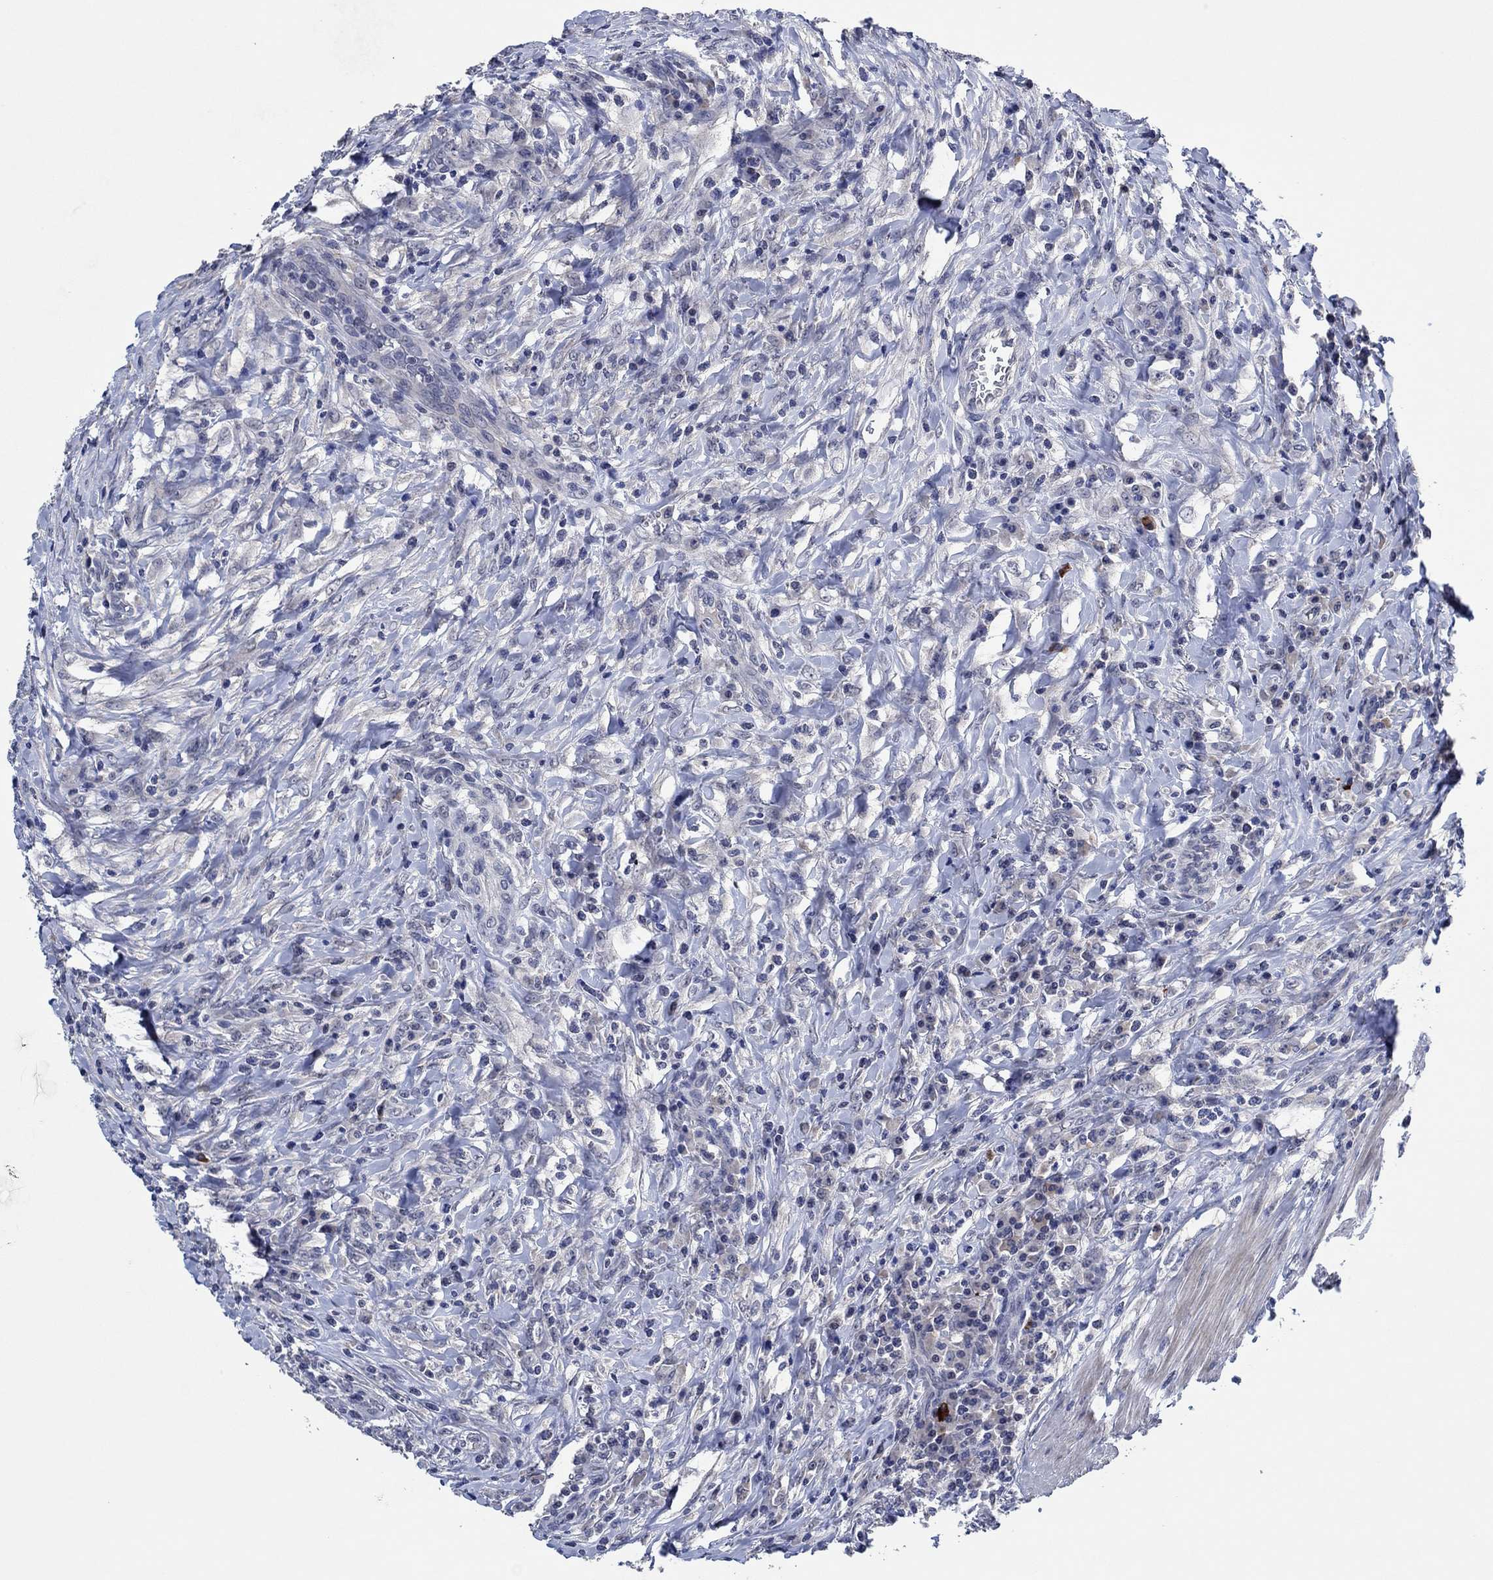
{"staining": {"intensity": "negative", "quantity": "none", "location": "none"}, "tissue": "colorectal cancer", "cell_type": "Tumor cells", "image_type": "cancer", "snomed": [{"axis": "morphology", "description": "Adenocarcinoma, NOS"}, {"axis": "topography", "description": "Colon"}], "caption": "This micrograph is of colorectal adenocarcinoma stained with immunohistochemistry (IHC) to label a protein in brown with the nuclei are counter-stained blue. There is no expression in tumor cells.", "gene": "PRRT3", "patient": {"sex": "male", "age": 53}}